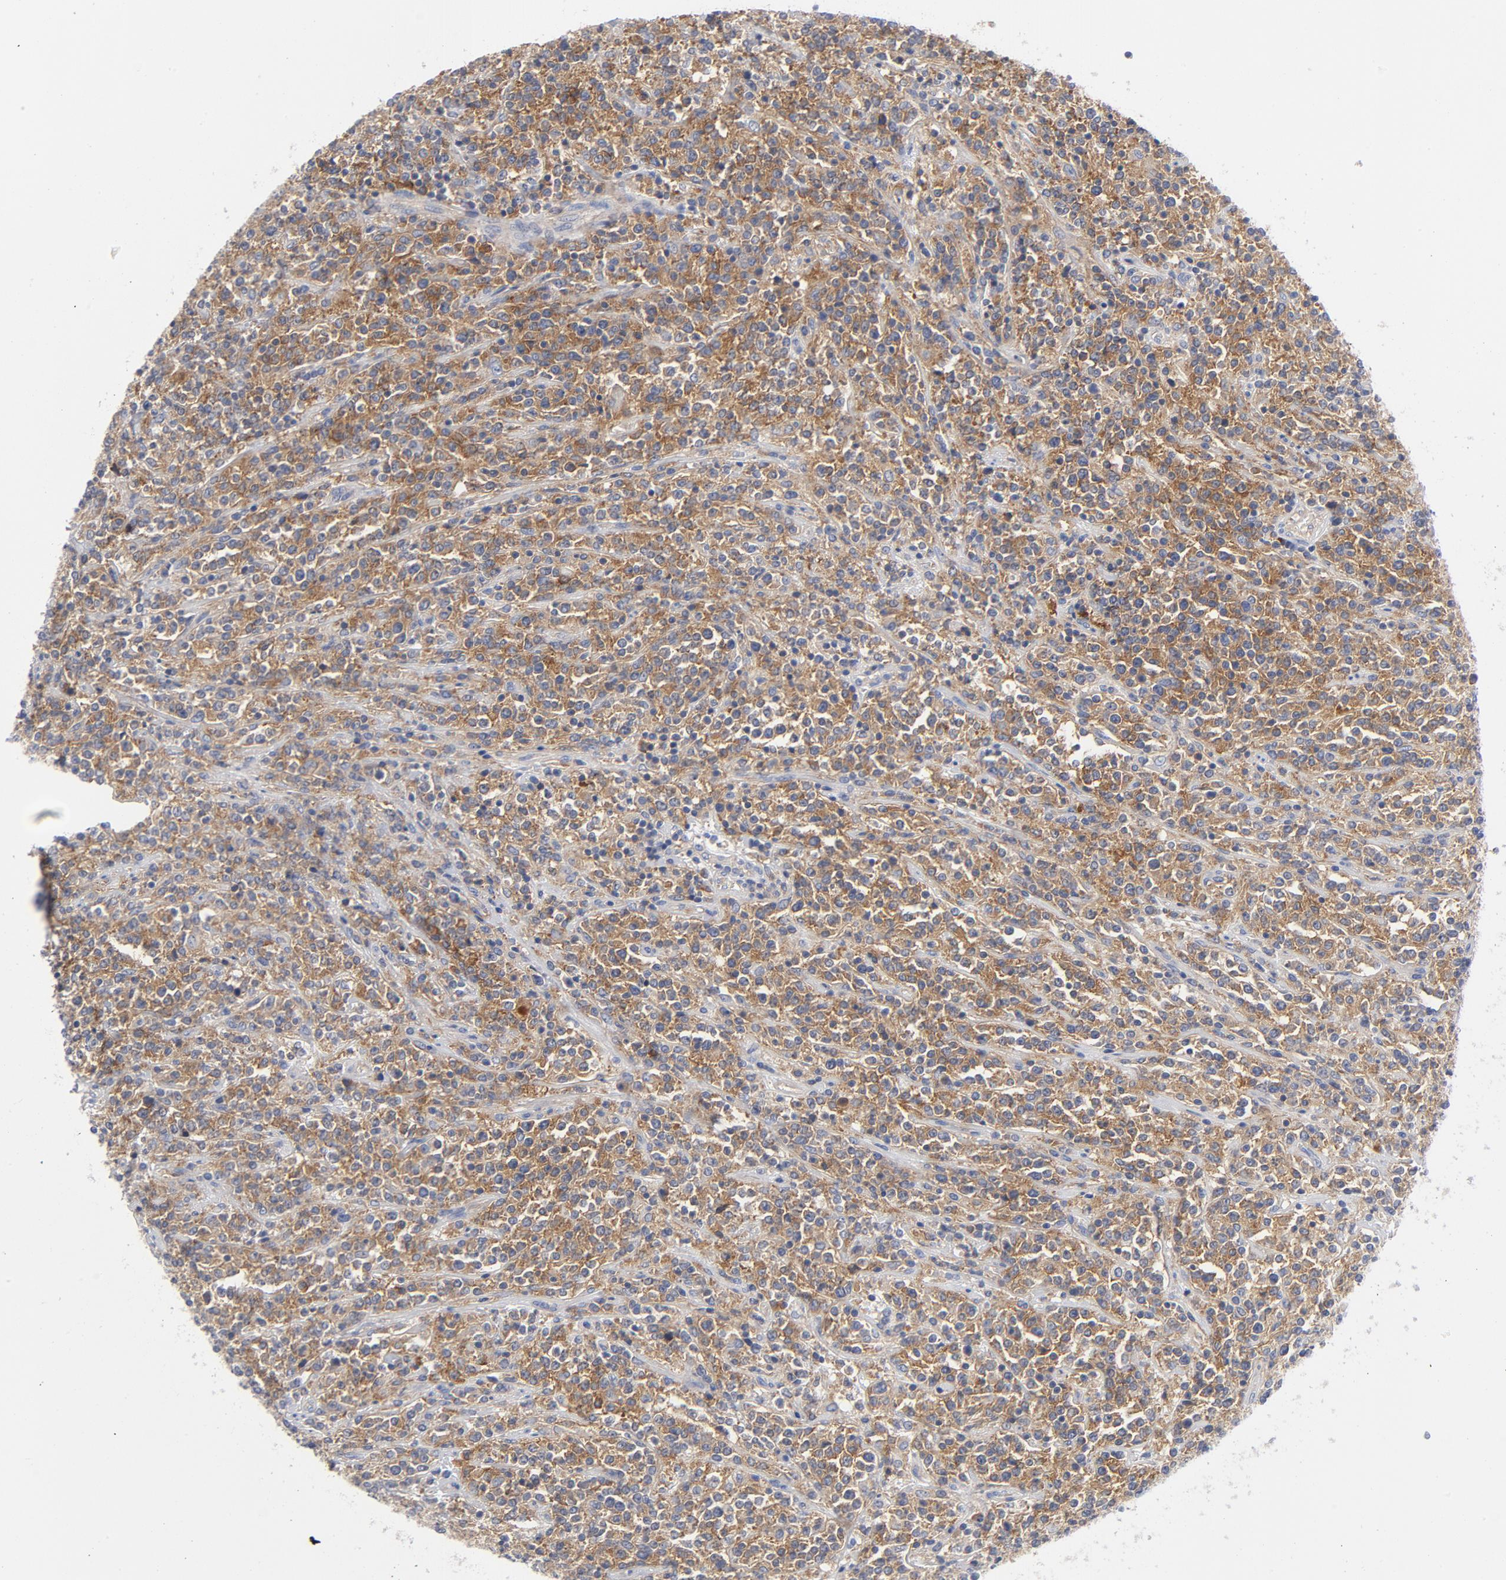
{"staining": {"intensity": "moderate", "quantity": ">75%", "location": "cytoplasmic/membranous"}, "tissue": "lymphoma", "cell_type": "Tumor cells", "image_type": "cancer", "snomed": [{"axis": "morphology", "description": "Malignant lymphoma, non-Hodgkin's type, High grade"}, {"axis": "topography", "description": "Soft tissue"}], "caption": "Immunohistochemistry (IHC) (DAB) staining of human high-grade malignant lymphoma, non-Hodgkin's type exhibits moderate cytoplasmic/membranous protein positivity in about >75% of tumor cells.", "gene": "CD86", "patient": {"sex": "male", "age": 18}}